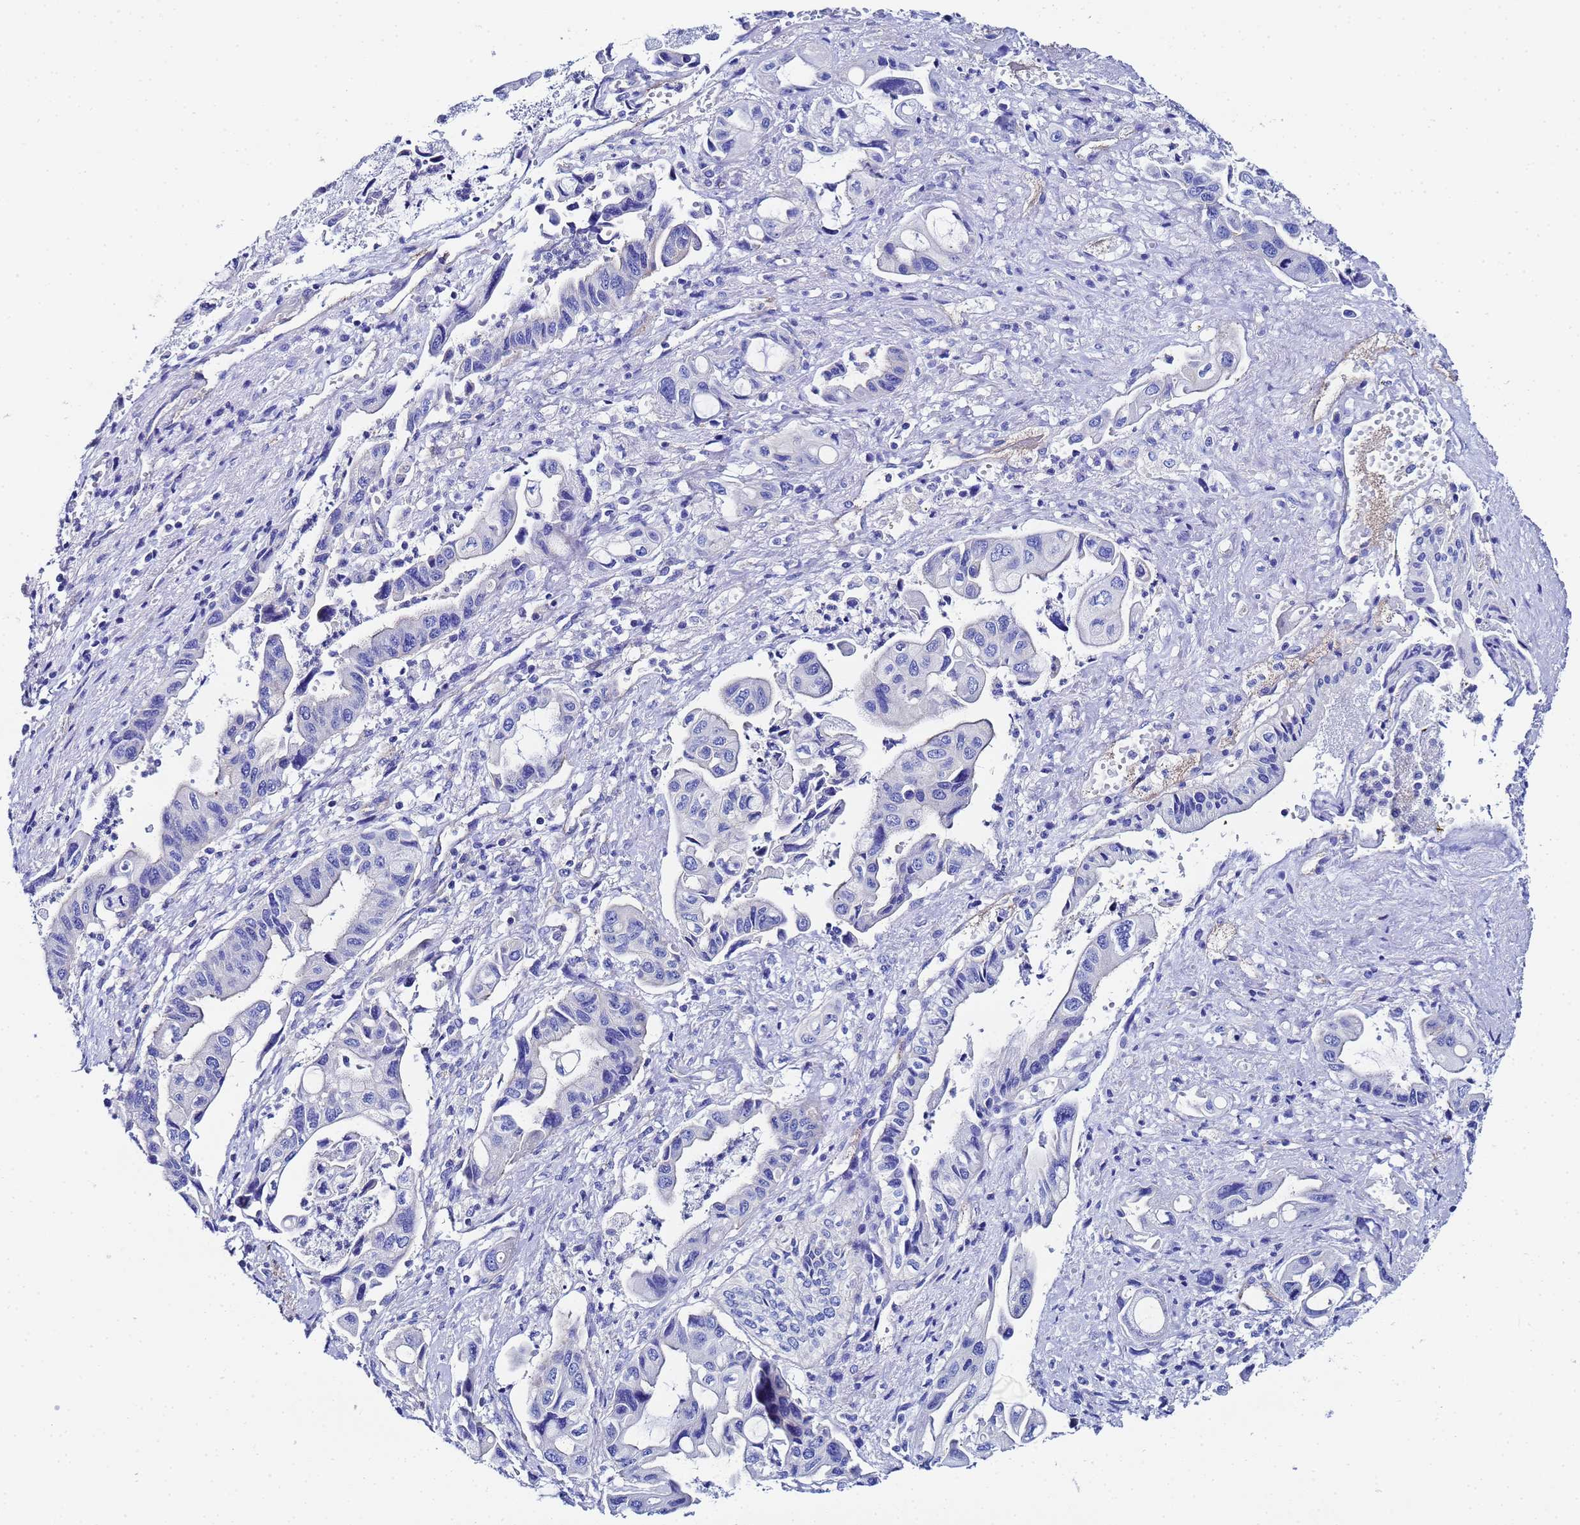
{"staining": {"intensity": "negative", "quantity": "none", "location": "none"}, "tissue": "pancreatic cancer", "cell_type": "Tumor cells", "image_type": "cancer", "snomed": [{"axis": "morphology", "description": "Adenocarcinoma, NOS"}, {"axis": "topography", "description": "Pancreas"}], "caption": "Tumor cells show no significant protein expression in adenocarcinoma (pancreatic).", "gene": "RAB39B", "patient": {"sex": "female", "age": 50}}